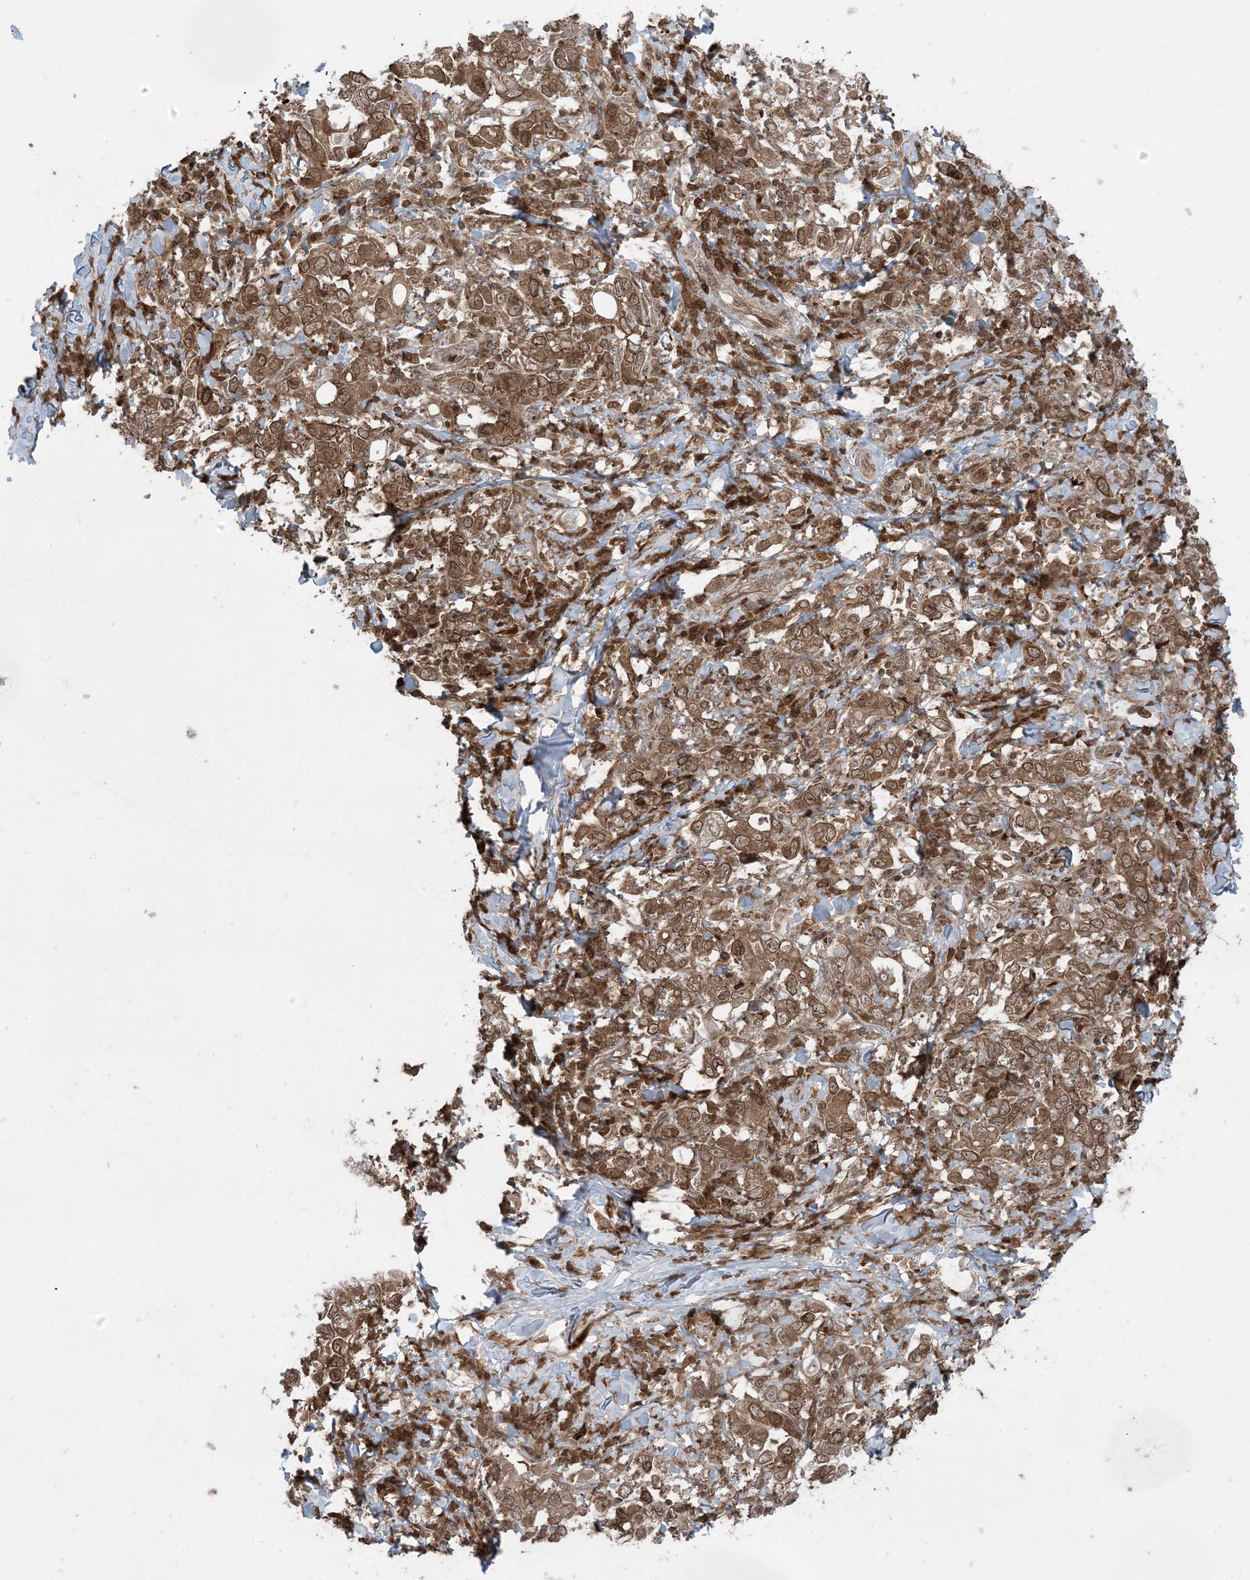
{"staining": {"intensity": "moderate", "quantity": ">75%", "location": "cytoplasmic/membranous,nuclear"}, "tissue": "stomach cancer", "cell_type": "Tumor cells", "image_type": "cancer", "snomed": [{"axis": "morphology", "description": "Adenocarcinoma, NOS"}, {"axis": "topography", "description": "Stomach, upper"}], "caption": "Protein expression by immunohistochemistry shows moderate cytoplasmic/membranous and nuclear expression in approximately >75% of tumor cells in stomach cancer.", "gene": "DDX19B", "patient": {"sex": "male", "age": 62}}